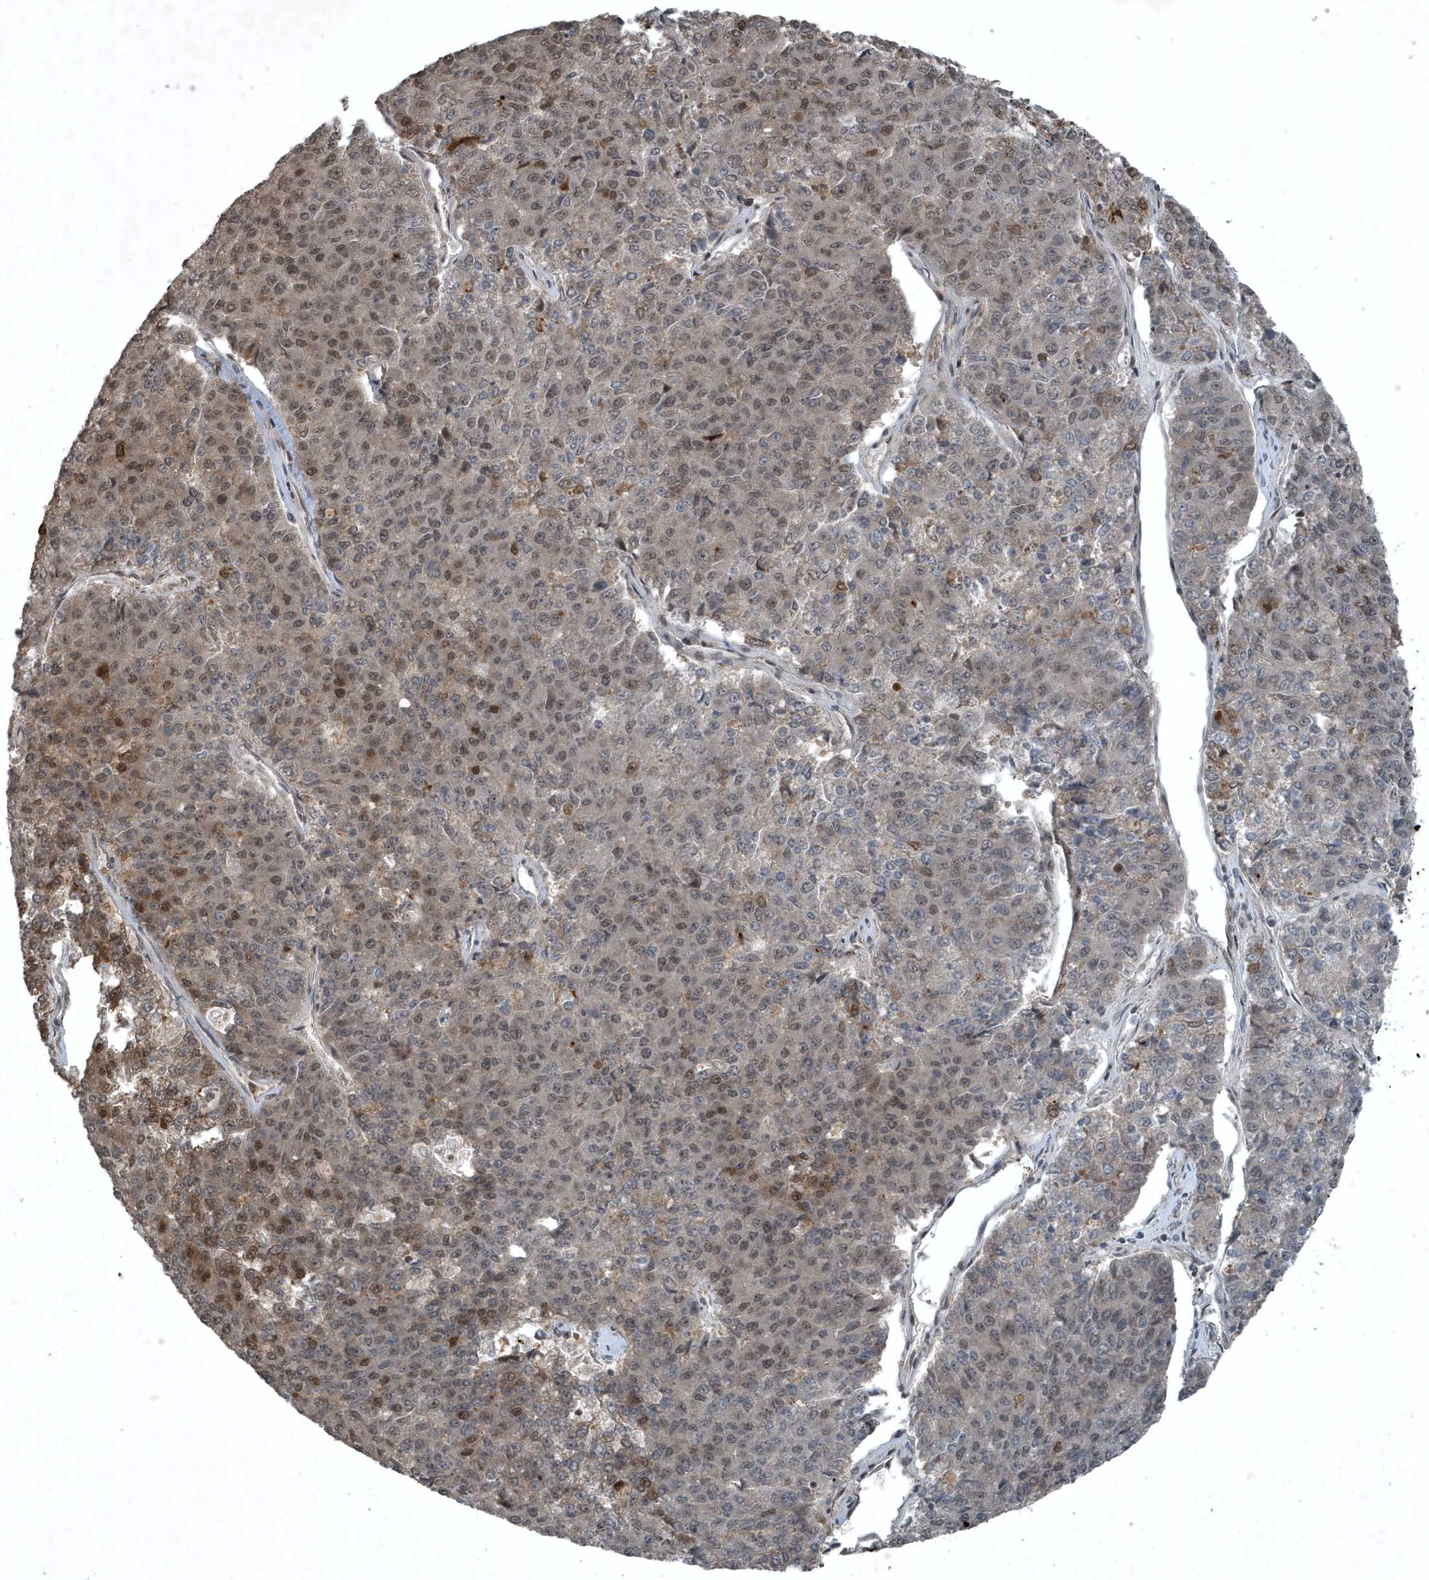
{"staining": {"intensity": "moderate", "quantity": "<25%", "location": "cytoplasmic/membranous,nuclear"}, "tissue": "pancreatic cancer", "cell_type": "Tumor cells", "image_type": "cancer", "snomed": [{"axis": "morphology", "description": "Adenocarcinoma, NOS"}, {"axis": "topography", "description": "Pancreas"}], "caption": "Protein analysis of pancreatic cancer (adenocarcinoma) tissue shows moderate cytoplasmic/membranous and nuclear expression in approximately <25% of tumor cells.", "gene": "HSPA1A", "patient": {"sex": "male", "age": 50}}